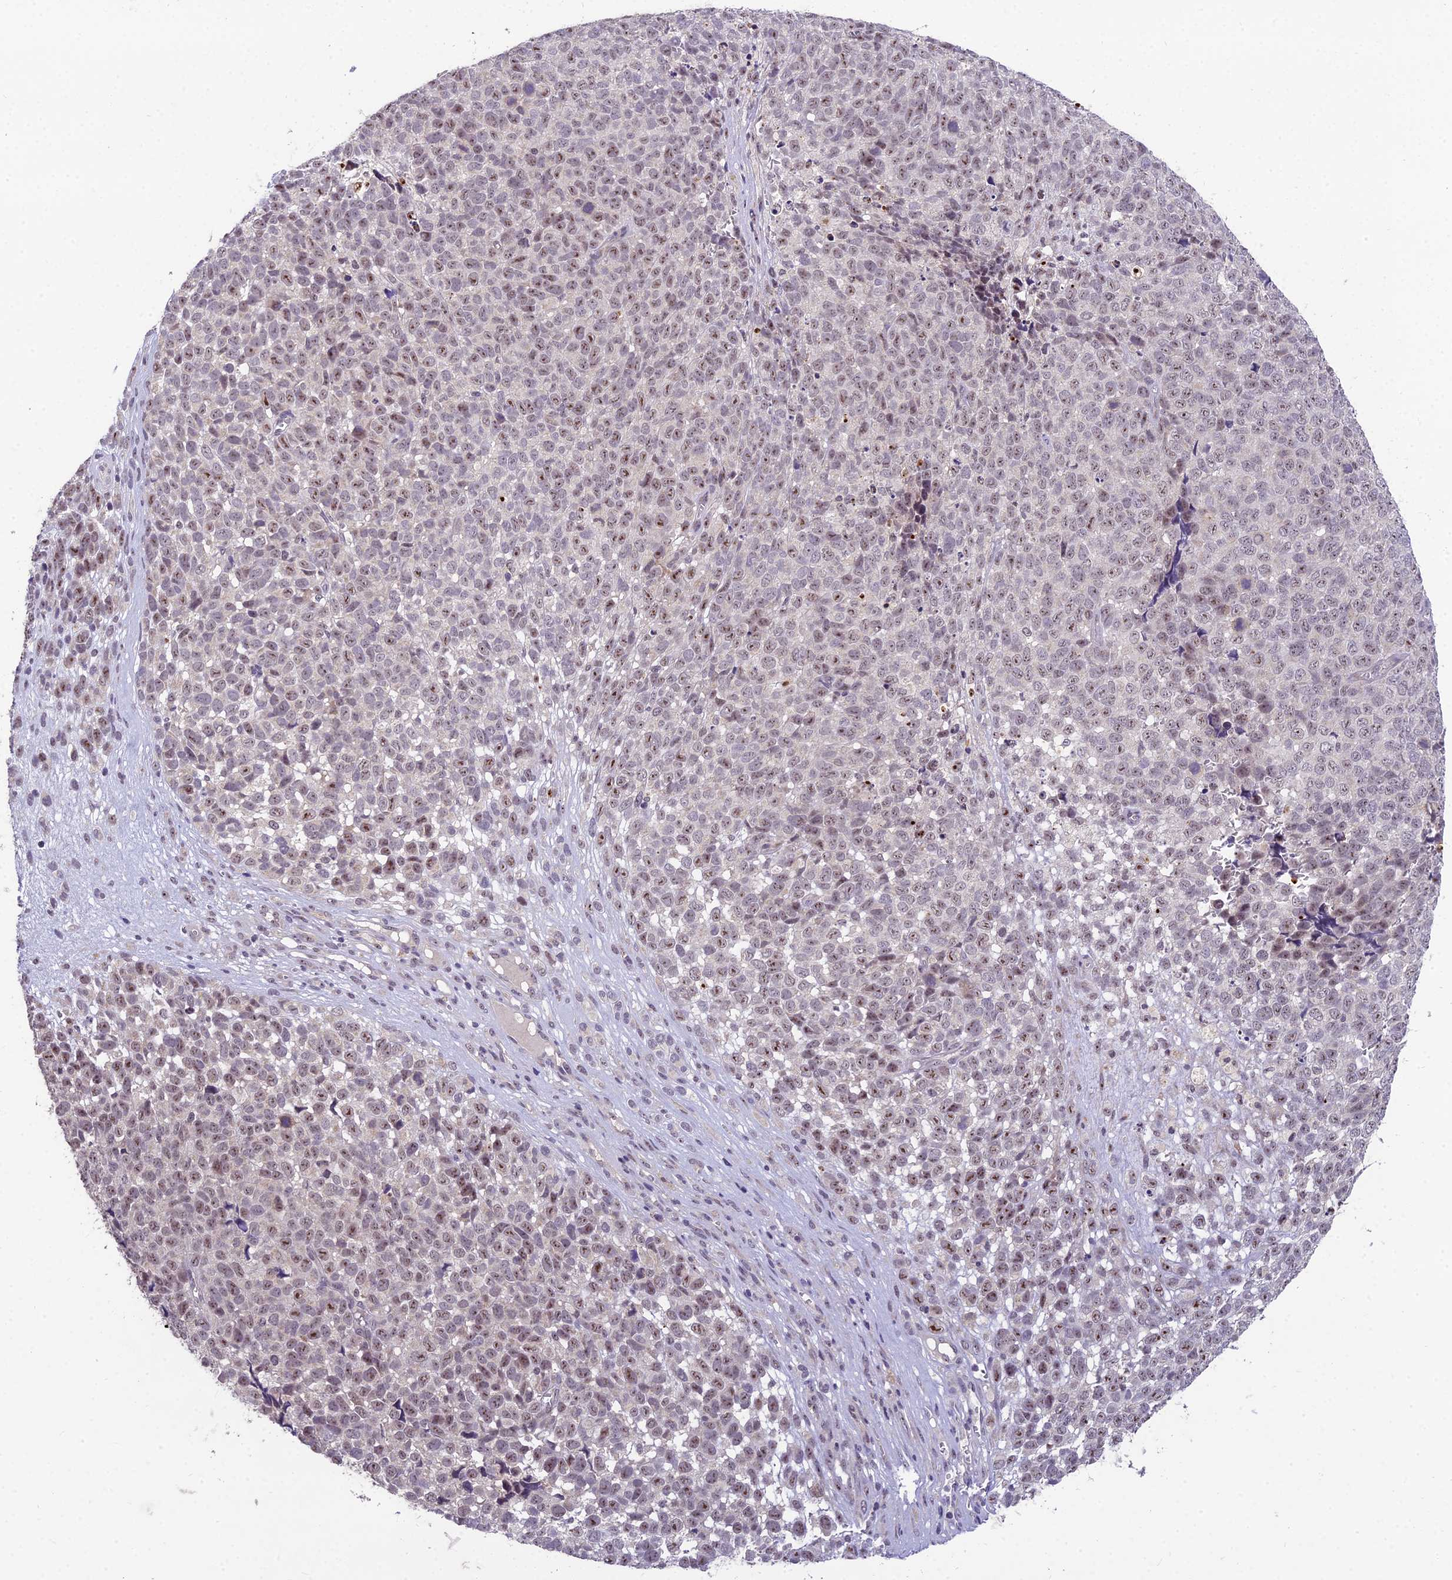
{"staining": {"intensity": "moderate", "quantity": ">75%", "location": "nuclear"}, "tissue": "melanoma", "cell_type": "Tumor cells", "image_type": "cancer", "snomed": [{"axis": "morphology", "description": "Malignant melanoma, NOS"}, {"axis": "topography", "description": "Nose, NOS"}], "caption": "This is a micrograph of immunohistochemistry (IHC) staining of malignant melanoma, which shows moderate staining in the nuclear of tumor cells.", "gene": "ZNF333", "patient": {"sex": "female", "age": 48}}